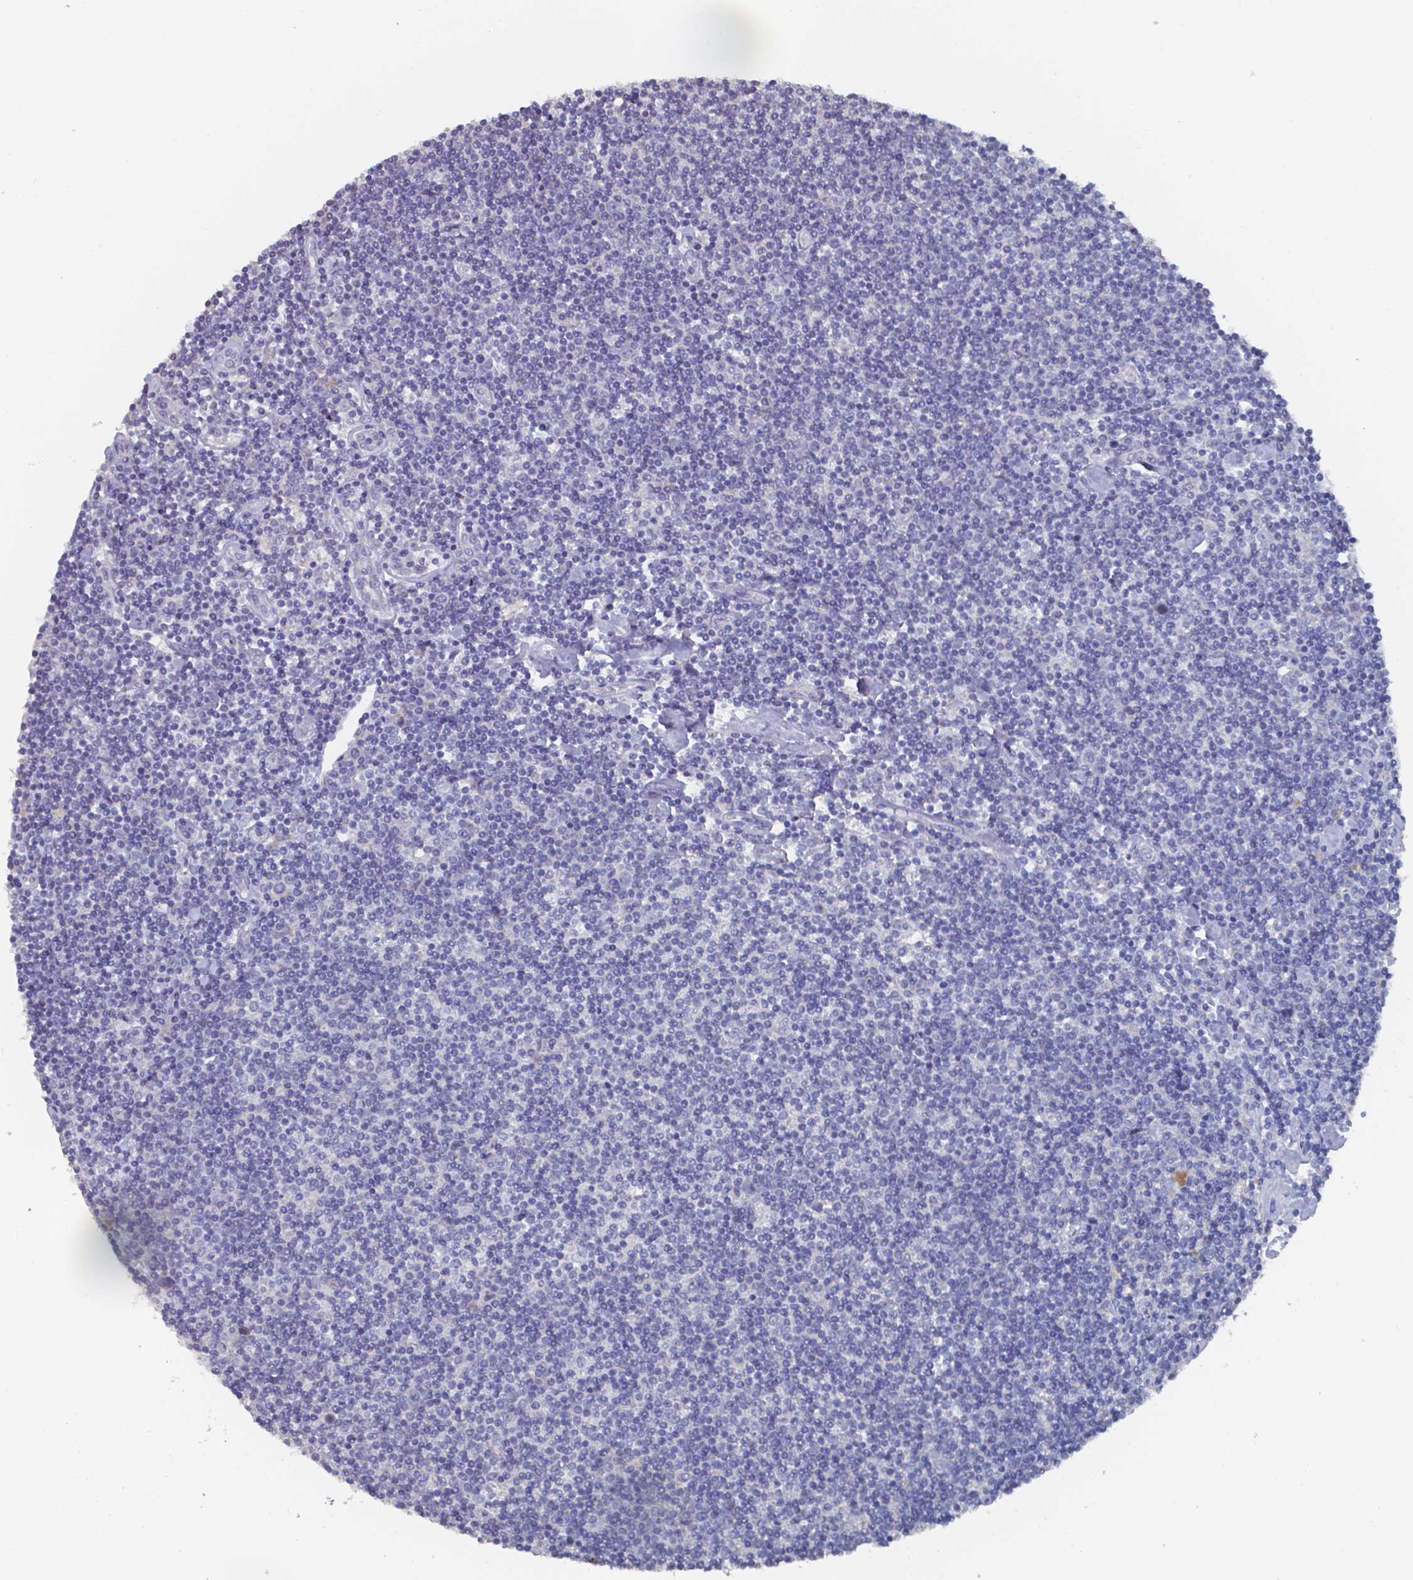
{"staining": {"intensity": "negative", "quantity": "none", "location": "none"}, "tissue": "lymphoma", "cell_type": "Tumor cells", "image_type": "cancer", "snomed": [{"axis": "morphology", "description": "Hodgkin's disease, NOS"}, {"axis": "topography", "description": "Lymph node"}], "caption": "Tumor cells are negative for brown protein staining in lymphoma.", "gene": "FOXJ1", "patient": {"sex": "male", "age": 40}}